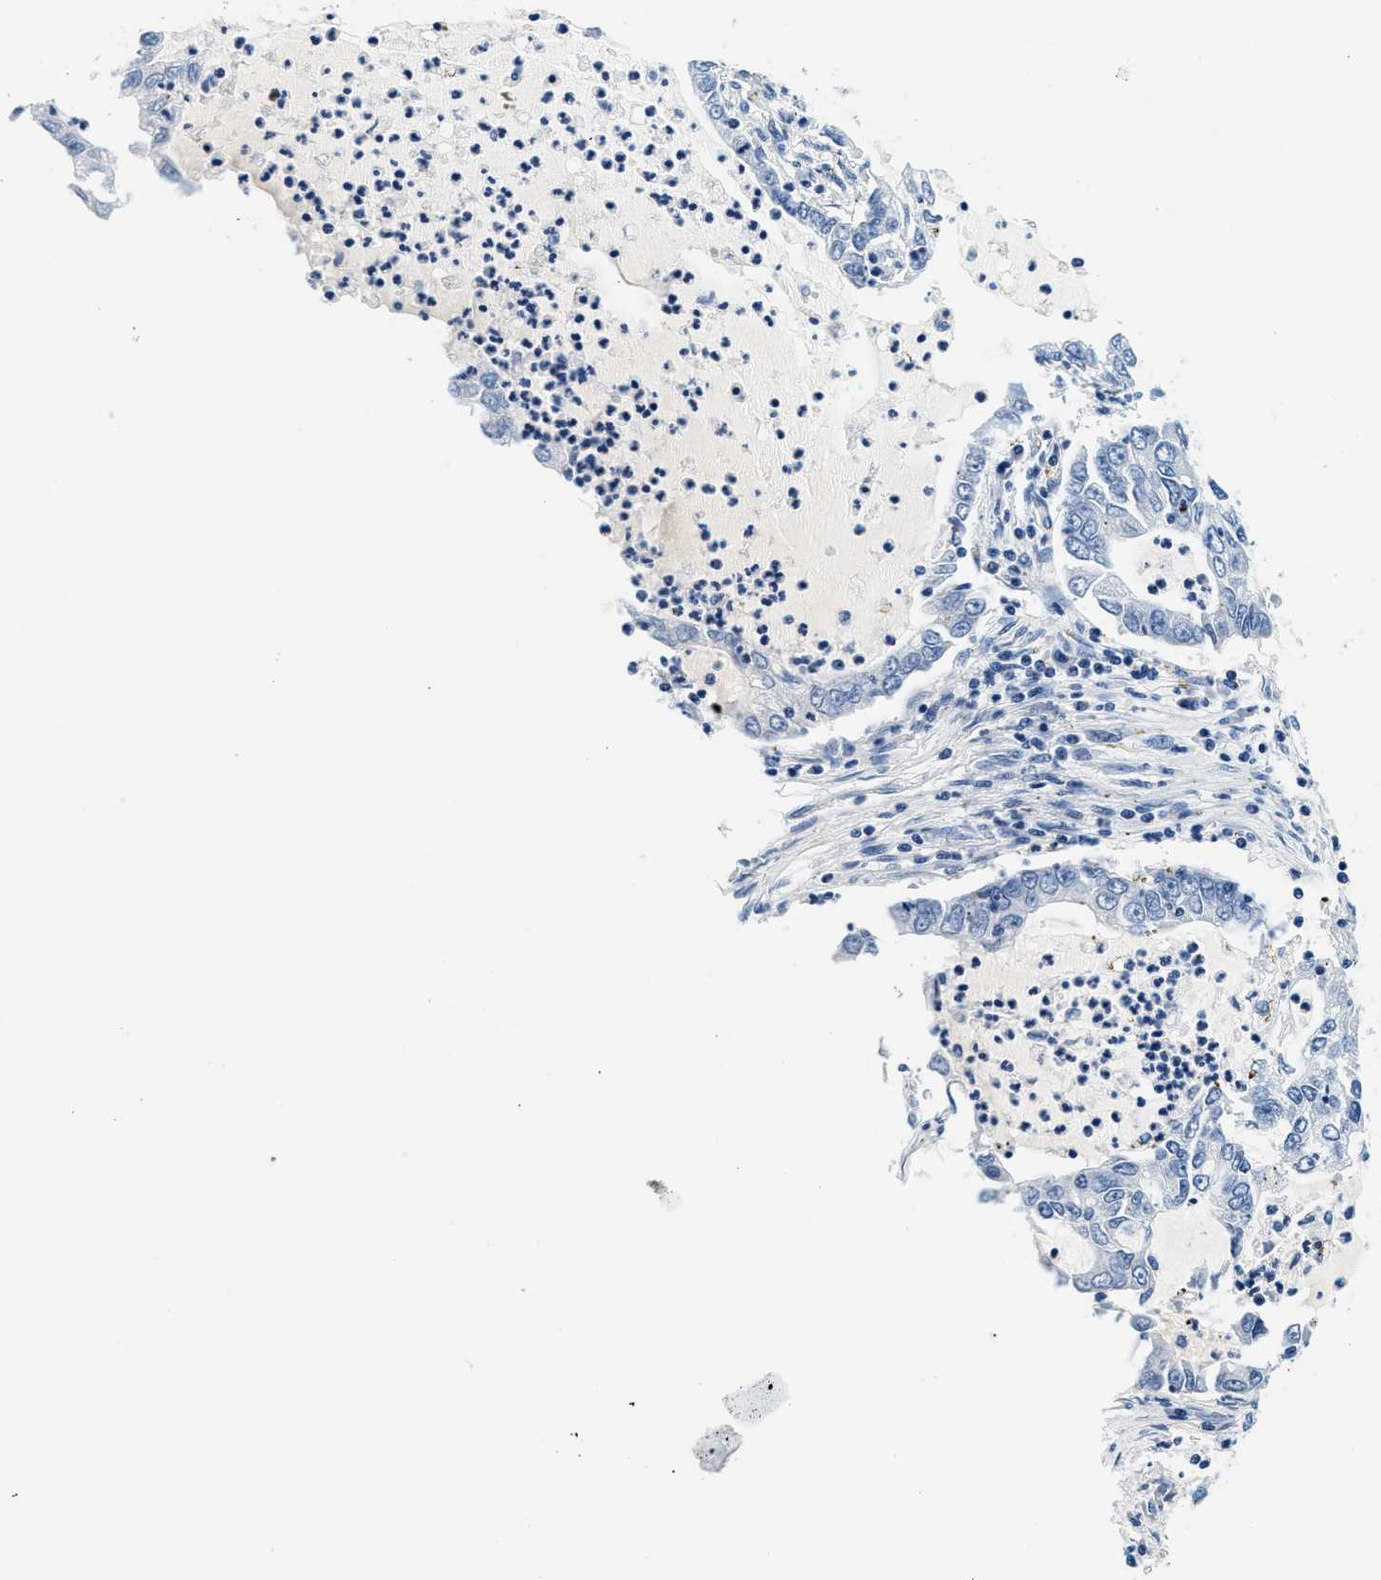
{"staining": {"intensity": "negative", "quantity": "none", "location": "none"}, "tissue": "lung cancer", "cell_type": "Tumor cells", "image_type": "cancer", "snomed": [{"axis": "morphology", "description": "Adenocarcinoma, NOS"}, {"axis": "topography", "description": "Lung"}], "caption": "IHC of human adenocarcinoma (lung) reveals no staining in tumor cells.", "gene": "GSTM3", "patient": {"sex": "female", "age": 51}}